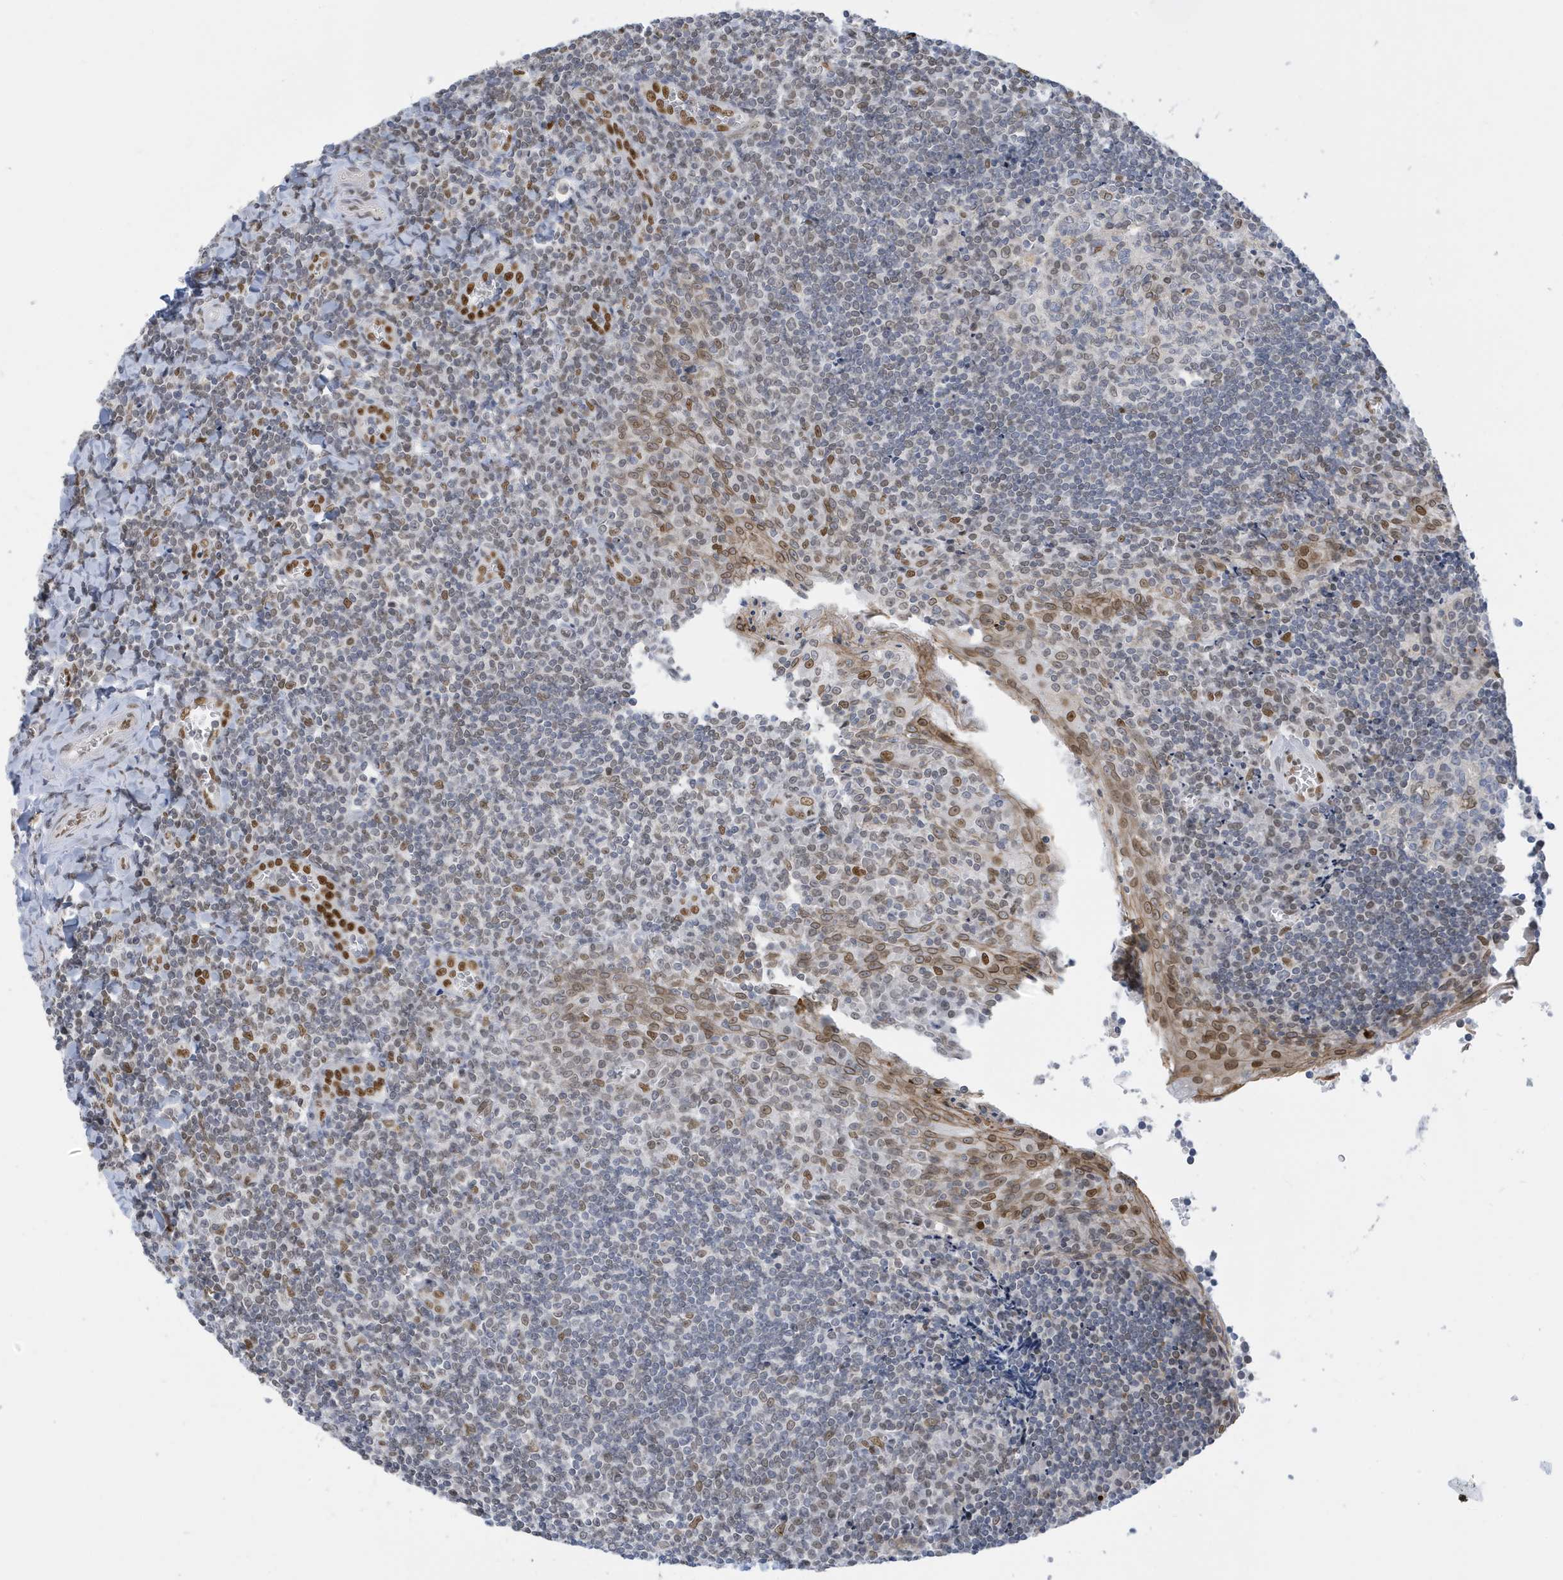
{"staining": {"intensity": "moderate", "quantity": "<25%", "location": "nuclear"}, "tissue": "tonsil", "cell_type": "Germinal center cells", "image_type": "normal", "snomed": [{"axis": "morphology", "description": "Normal tissue, NOS"}, {"axis": "topography", "description": "Tonsil"}], "caption": "This photomicrograph displays immunohistochemistry staining of benign tonsil, with low moderate nuclear positivity in about <25% of germinal center cells.", "gene": "PCYT1A", "patient": {"sex": "male", "age": 27}}